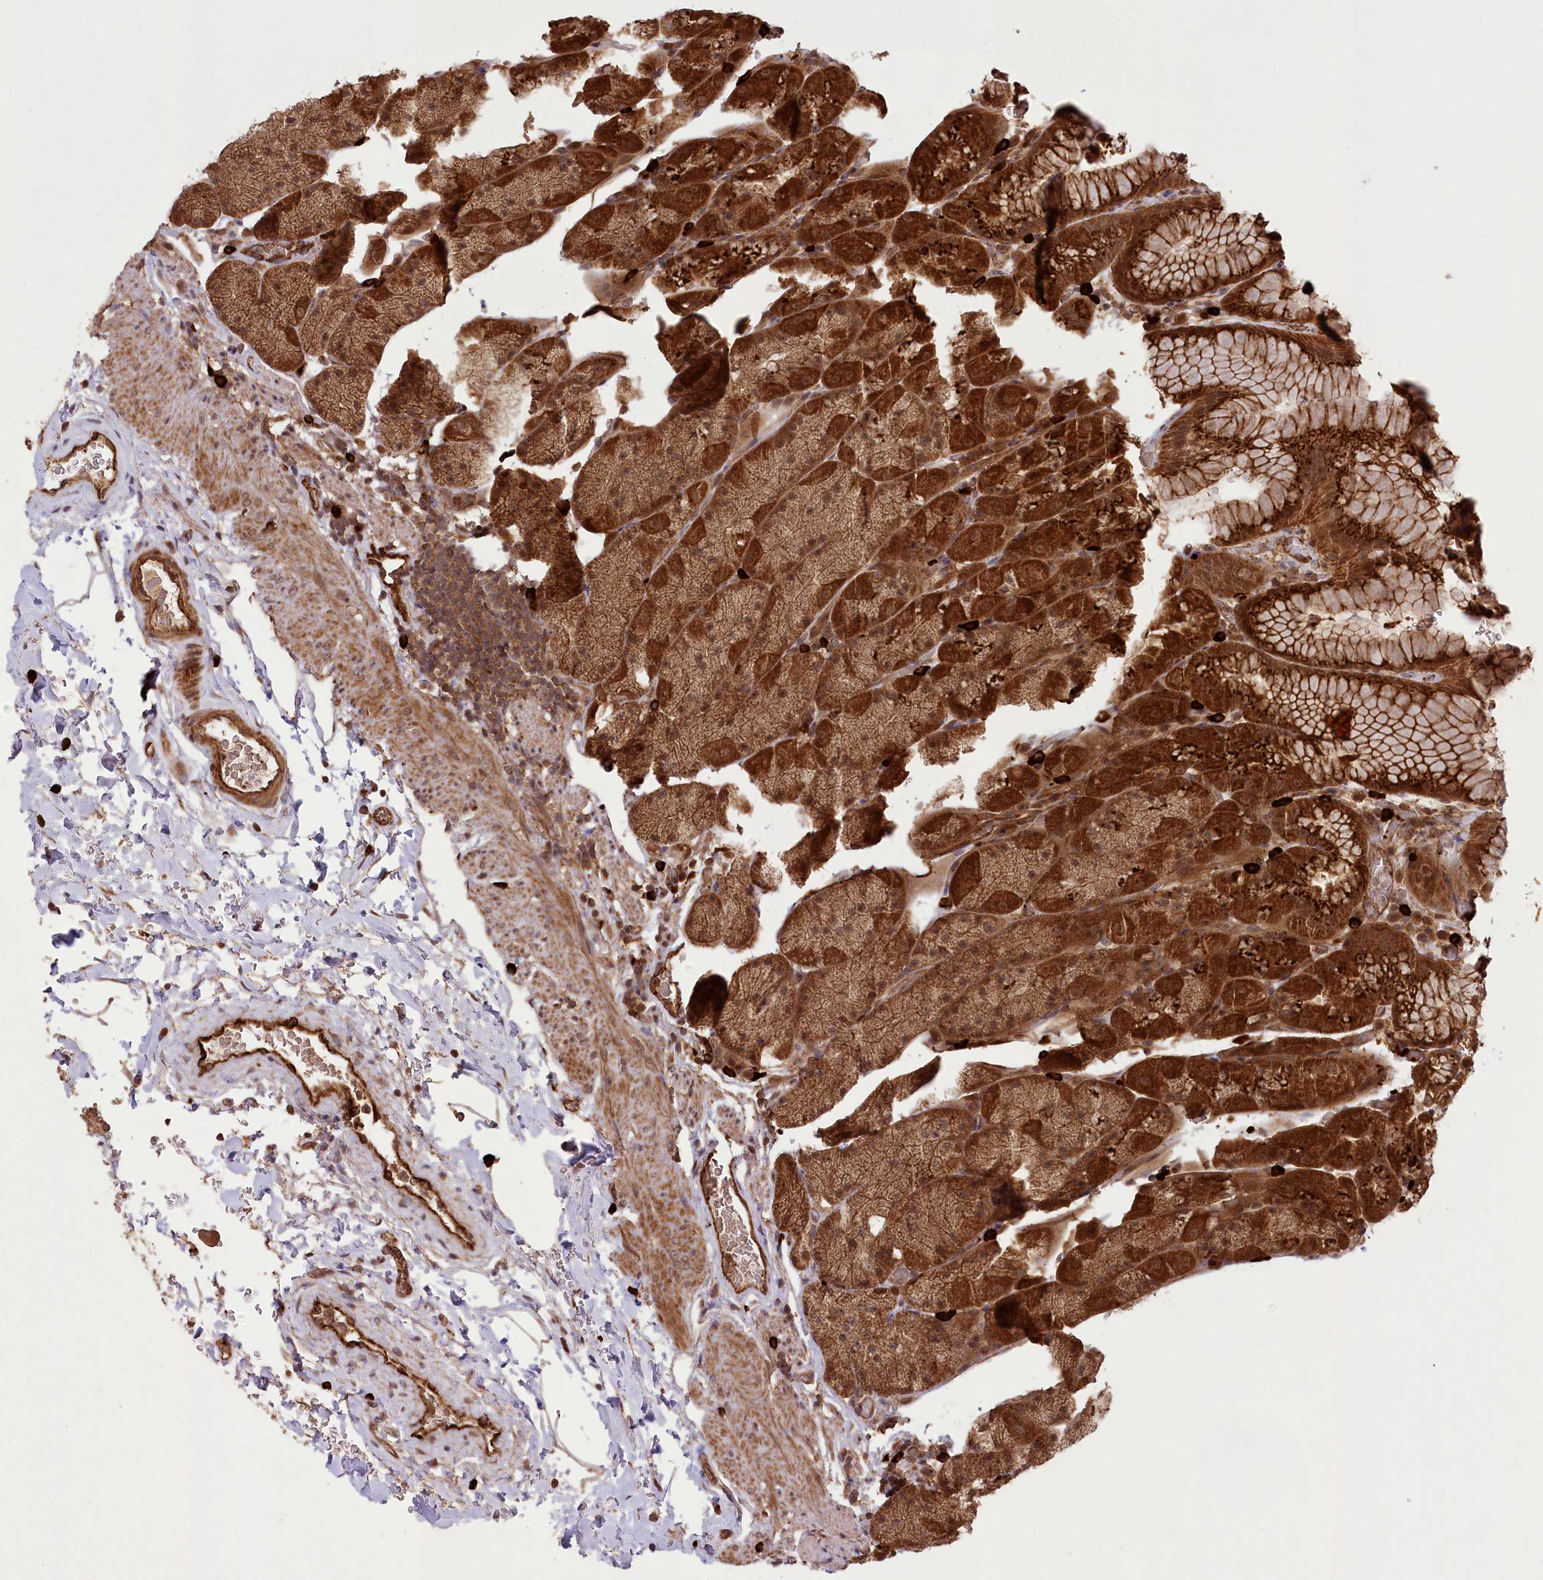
{"staining": {"intensity": "strong", "quantity": ">75%", "location": "cytoplasmic/membranous"}, "tissue": "stomach", "cell_type": "Glandular cells", "image_type": "normal", "snomed": [{"axis": "morphology", "description": "Normal tissue, NOS"}, {"axis": "topography", "description": "Stomach, upper"}, {"axis": "topography", "description": "Stomach, lower"}], "caption": "Immunohistochemistry of normal human stomach displays high levels of strong cytoplasmic/membranous expression in approximately >75% of glandular cells.", "gene": "CARD19", "patient": {"sex": "male", "age": 67}}